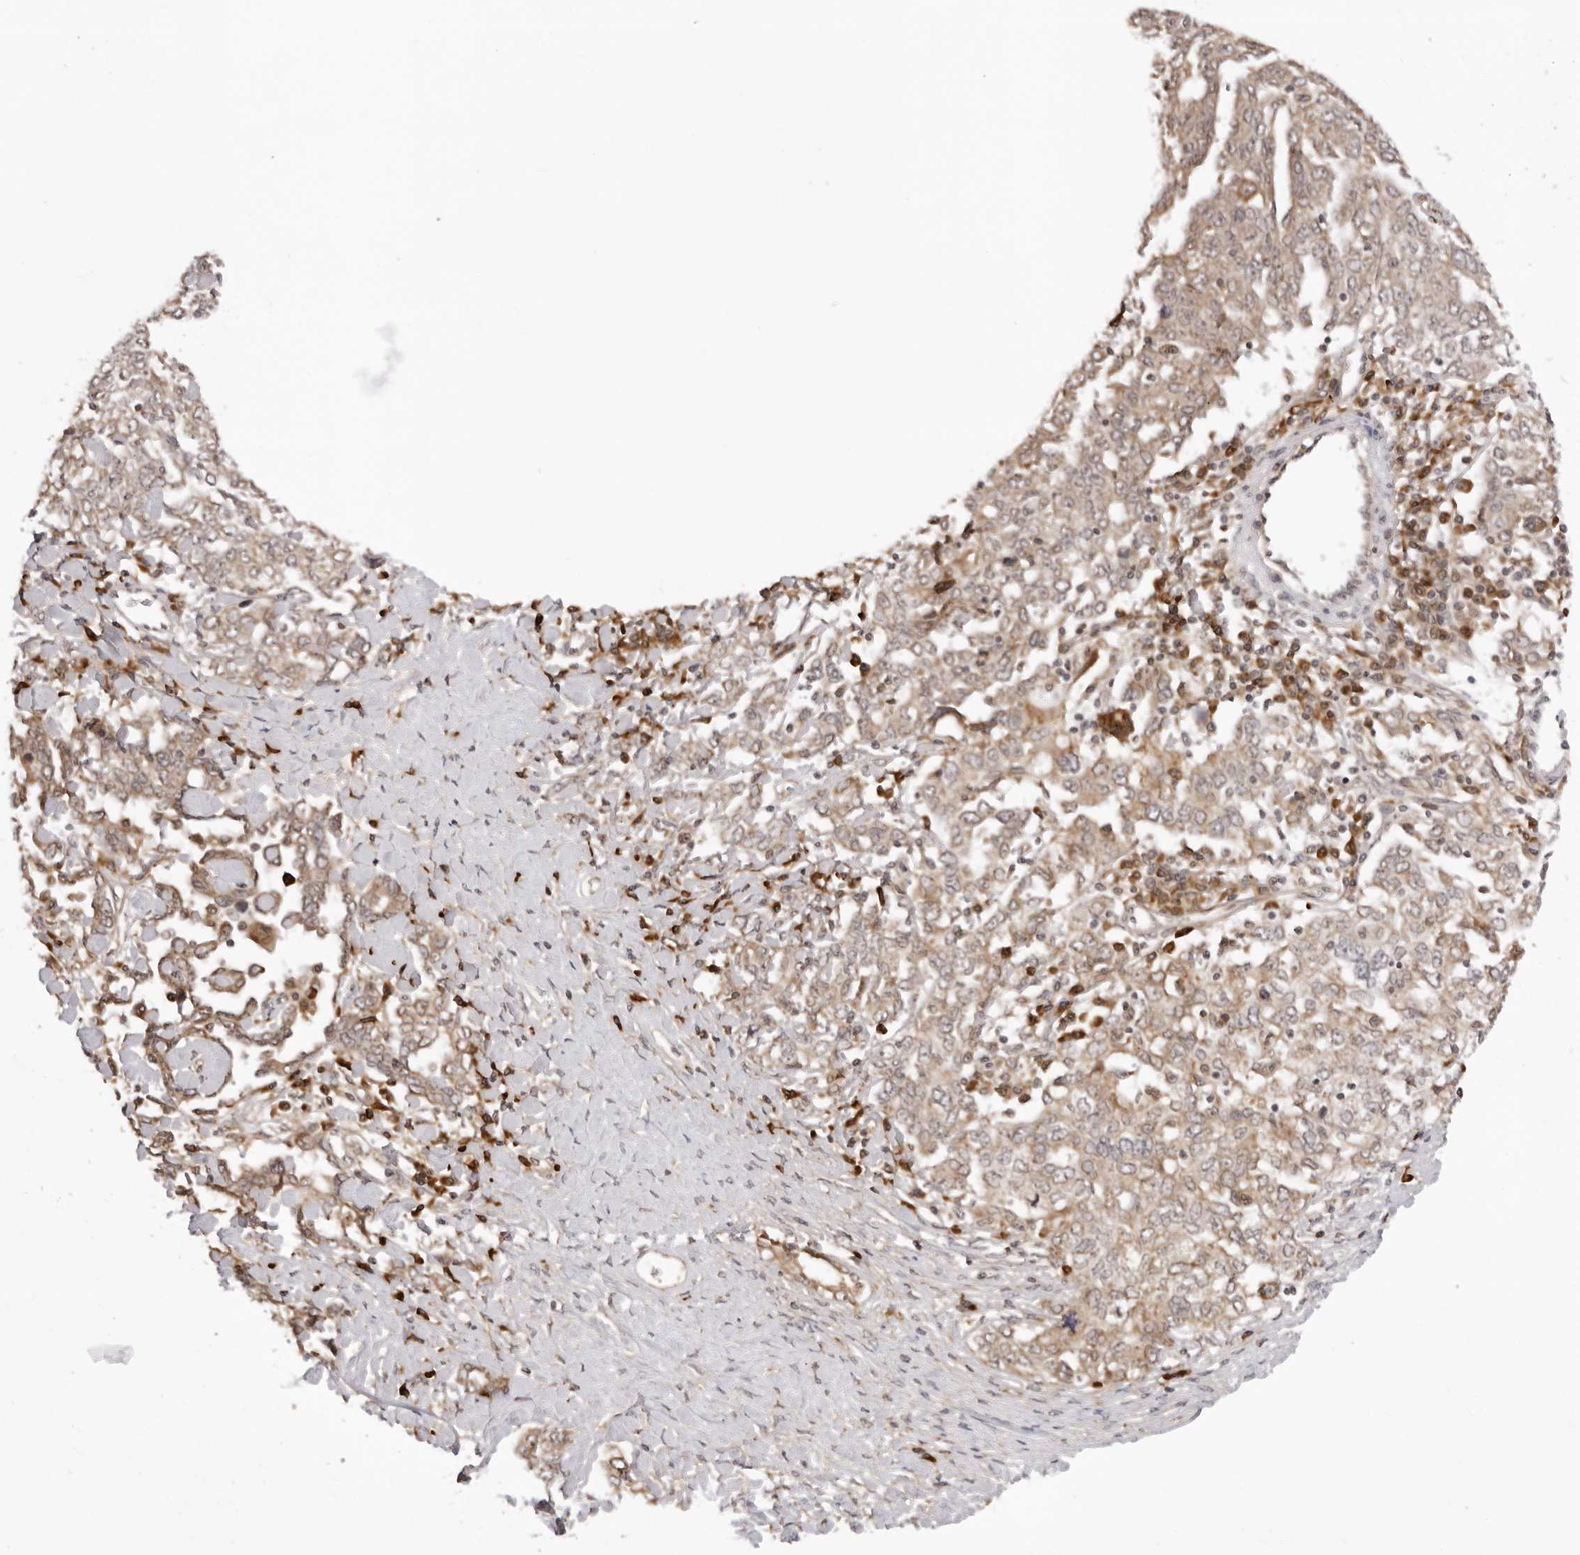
{"staining": {"intensity": "moderate", "quantity": ">75%", "location": "cytoplasmic/membranous"}, "tissue": "ovarian cancer", "cell_type": "Tumor cells", "image_type": "cancer", "snomed": [{"axis": "morphology", "description": "Carcinoma, endometroid"}, {"axis": "topography", "description": "Ovary"}], "caption": "Protein expression analysis of endometroid carcinoma (ovarian) displays moderate cytoplasmic/membranous staining in approximately >75% of tumor cells.", "gene": "ZC3H11A", "patient": {"sex": "female", "age": 62}}